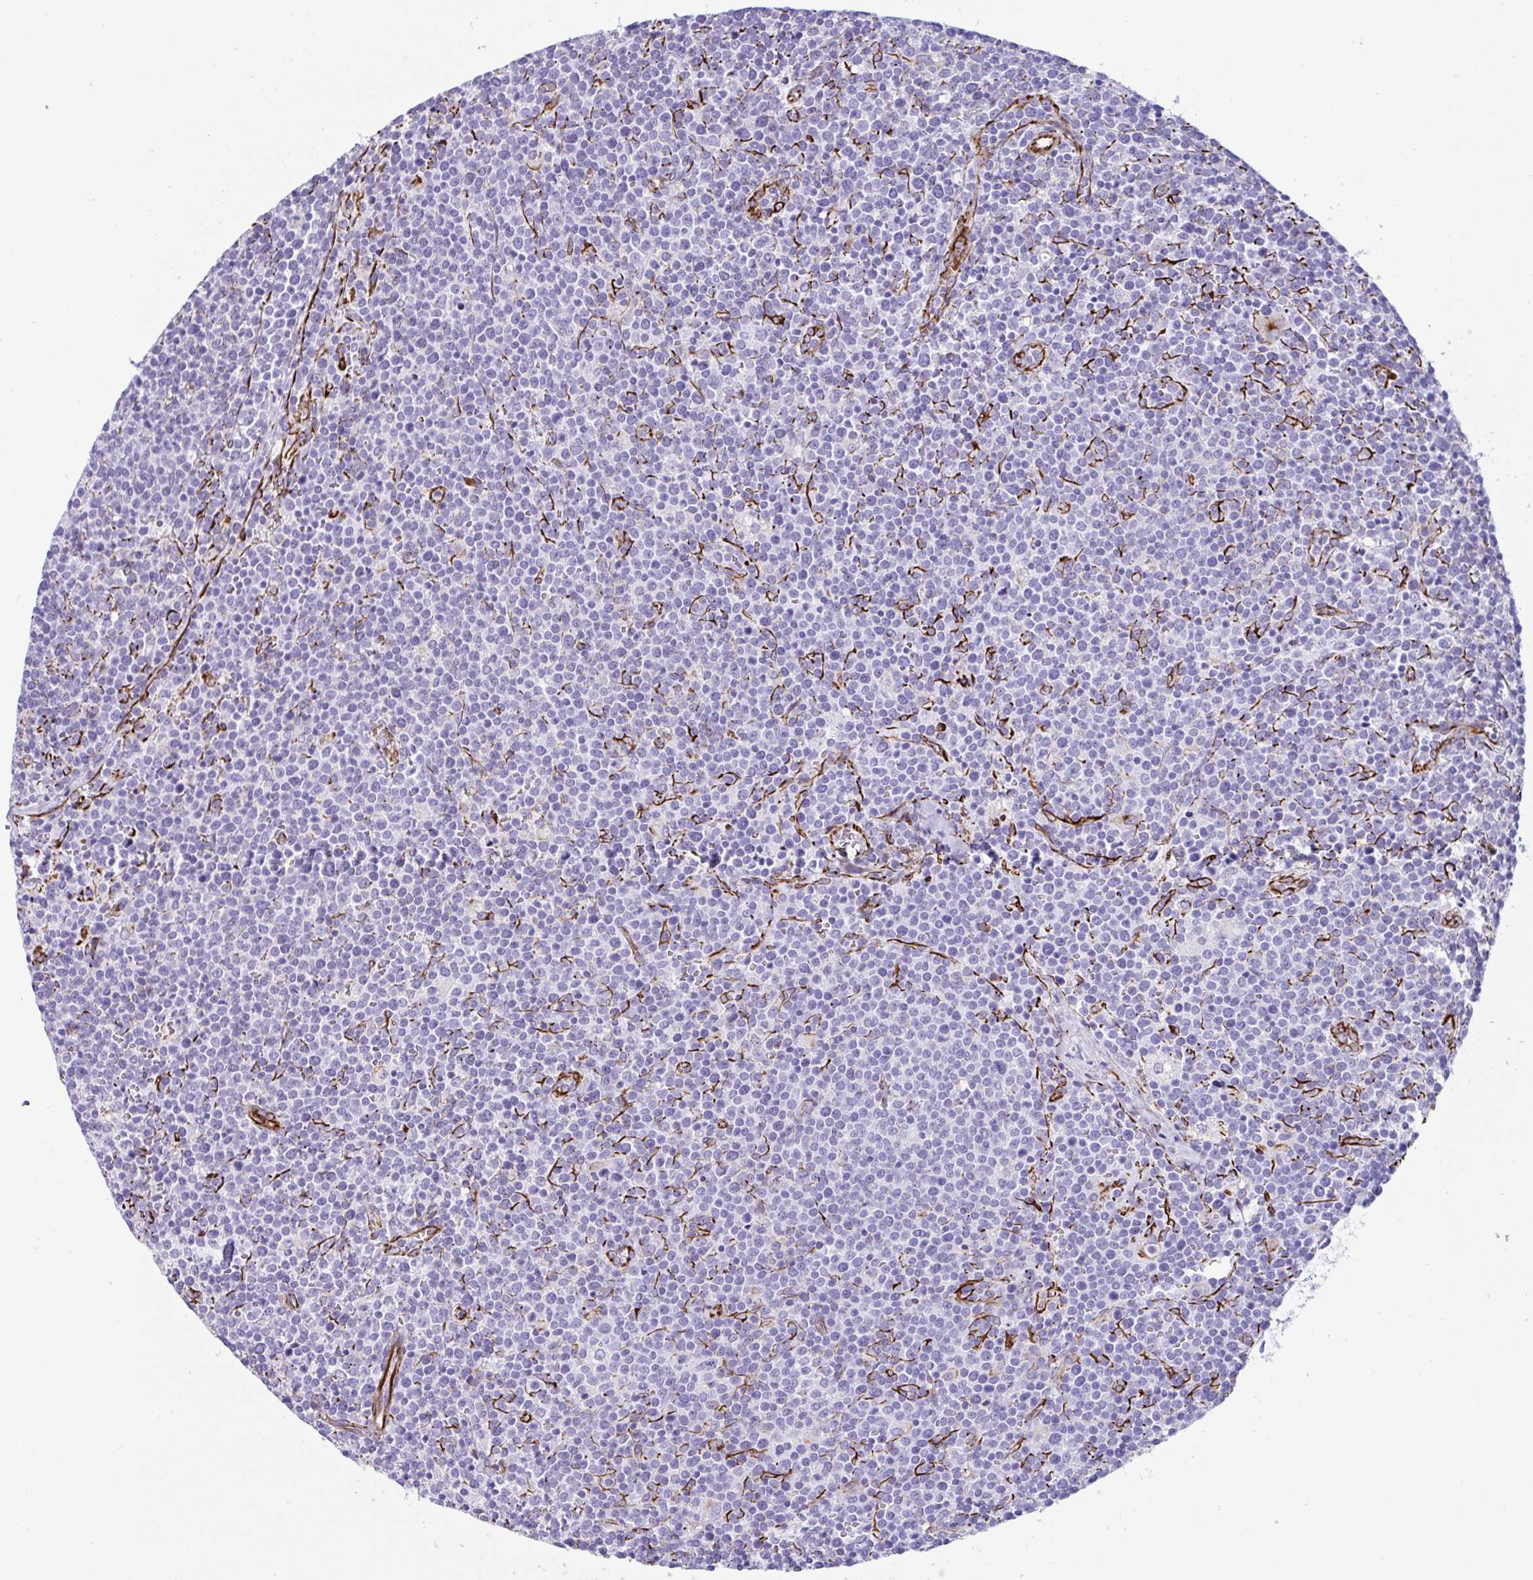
{"staining": {"intensity": "negative", "quantity": "none", "location": "none"}, "tissue": "lymphoma", "cell_type": "Tumor cells", "image_type": "cancer", "snomed": [{"axis": "morphology", "description": "Malignant lymphoma, non-Hodgkin's type, High grade"}, {"axis": "topography", "description": "Lymph node"}], "caption": "A micrograph of lymphoma stained for a protein shows no brown staining in tumor cells.", "gene": "SMAD5", "patient": {"sex": "male", "age": 61}}